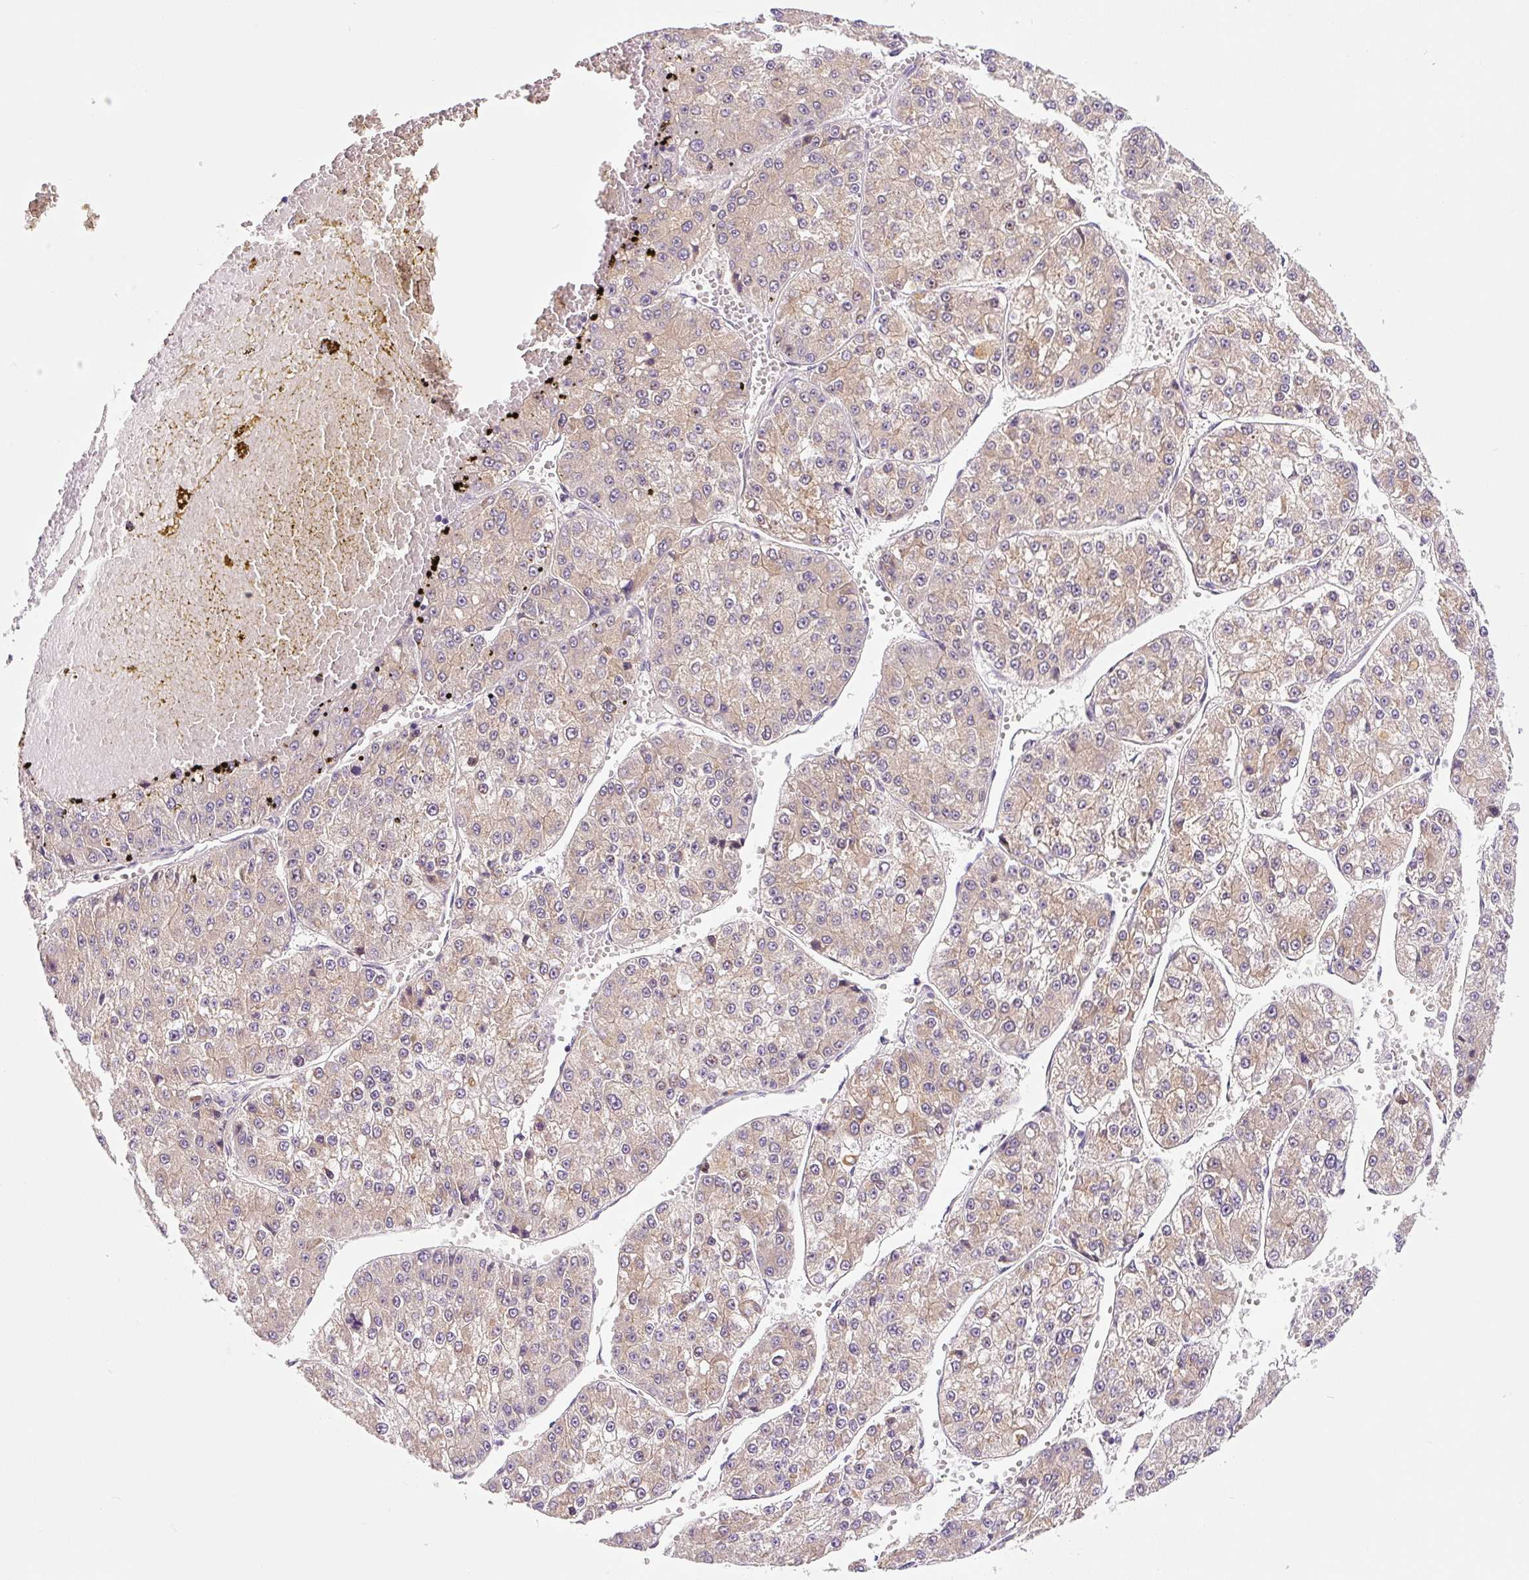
{"staining": {"intensity": "weak", "quantity": "25%-75%", "location": "cytoplasmic/membranous"}, "tissue": "liver cancer", "cell_type": "Tumor cells", "image_type": "cancer", "snomed": [{"axis": "morphology", "description": "Carcinoma, Hepatocellular, NOS"}, {"axis": "topography", "description": "Liver"}], "caption": "This micrograph reveals hepatocellular carcinoma (liver) stained with immunohistochemistry to label a protein in brown. The cytoplasmic/membranous of tumor cells show weak positivity for the protein. Nuclei are counter-stained blue.", "gene": "PRKAA2", "patient": {"sex": "female", "age": 73}}